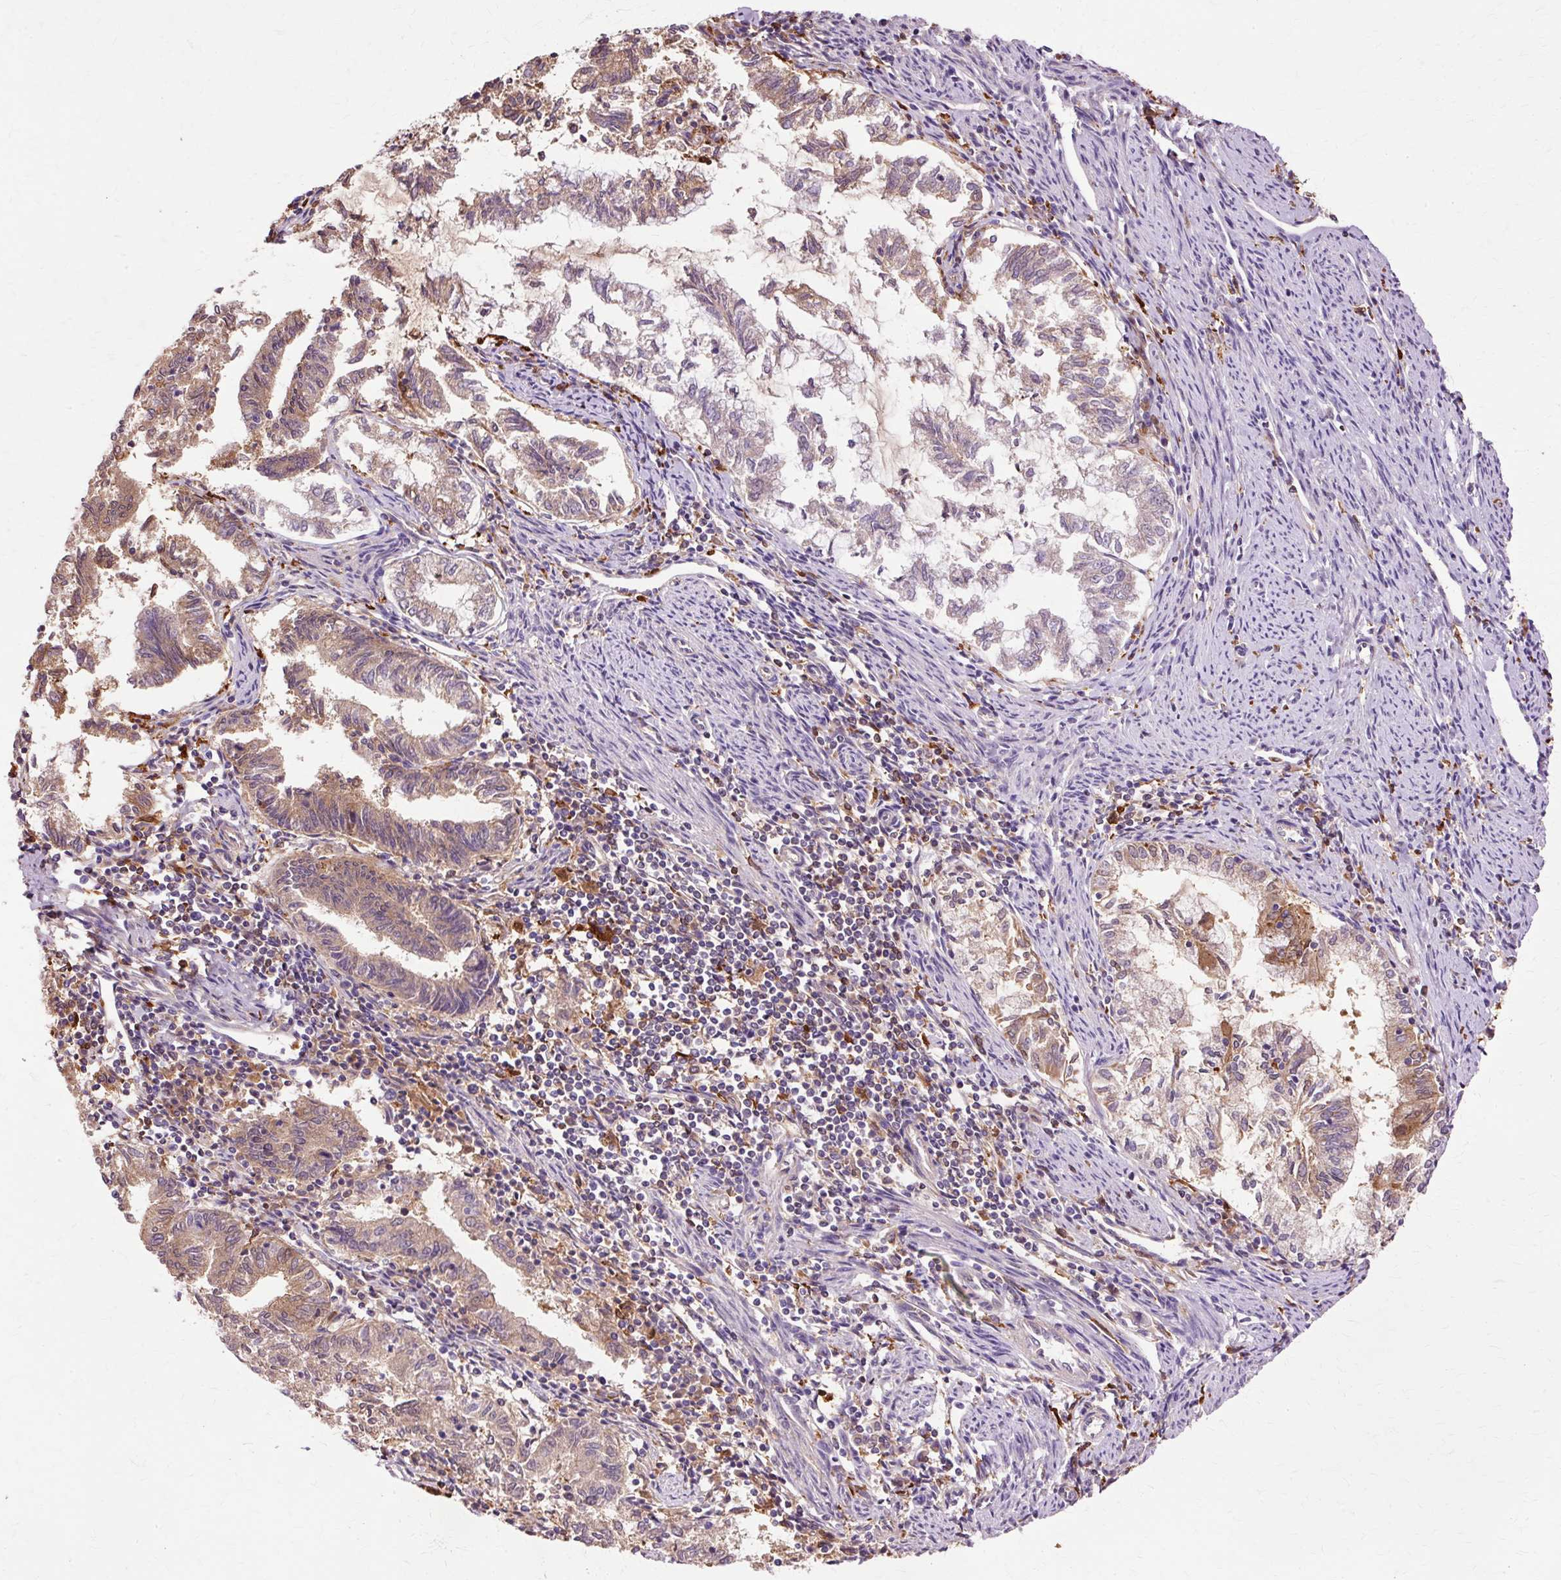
{"staining": {"intensity": "moderate", "quantity": "25%-75%", "location": "cytoplasmic/membranous"}, "tissue": "endometrial cancer", "cell_type": "Tumor cells", "image_type": "cancer", "snomed": [{"axis": "morphology", "description": "Adenocarcinoma, NOS"}, {"axis": "topography", "description": "Endometrium"}], "caption": "The photomicrograph exhibits a brown stain indicating the presence of a protein in the cytoplasmic/membranous of tumor cells in endometrial cancer (adenocarcinoma). (IHC, brightfield microscopy, high magnification).", "gene": "GPX1", "patient": {"sex": "female", "age": 79}}